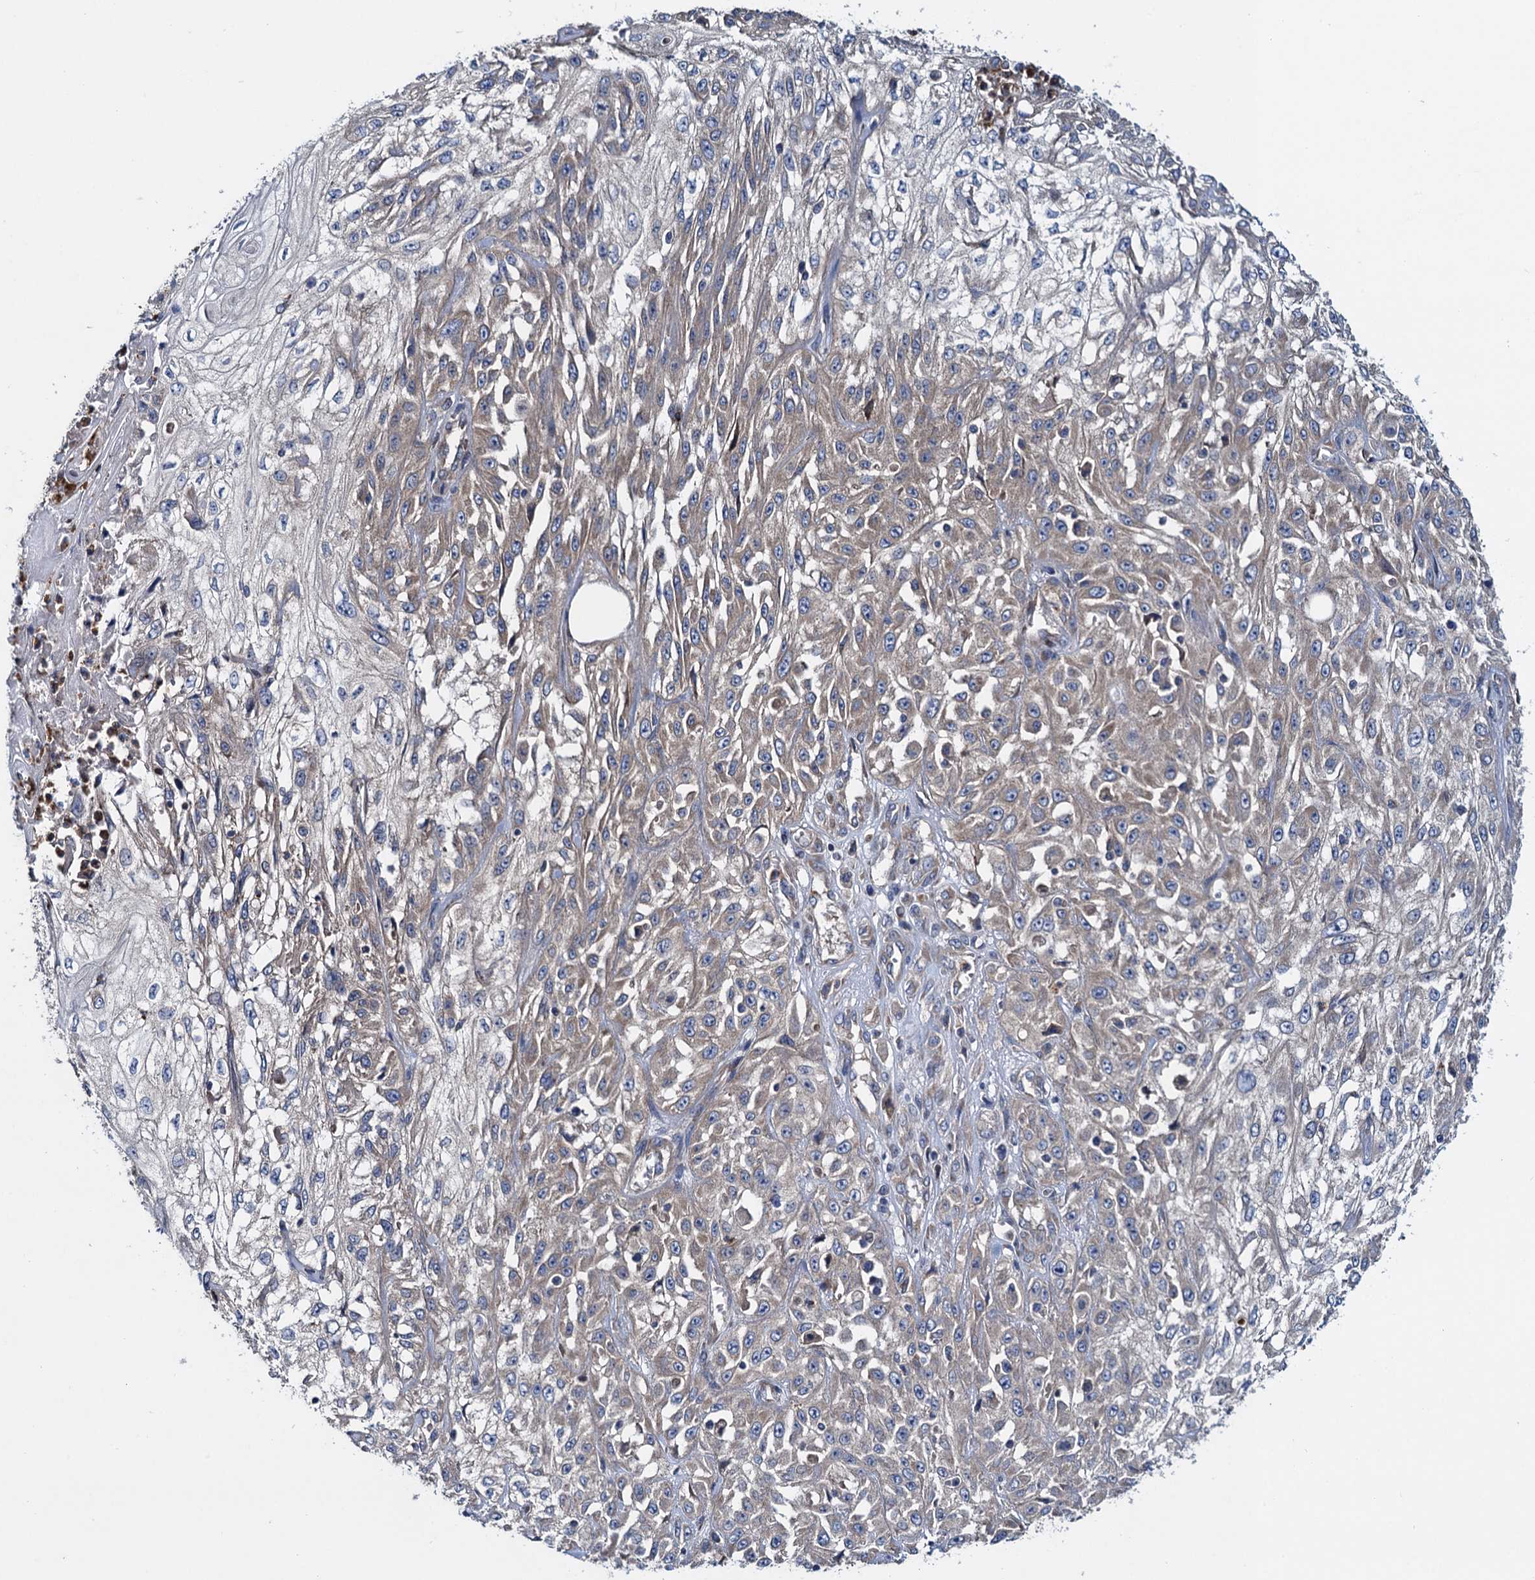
{"staining": {"intensity": "weak", "quantity": ">75%", "location": "cytoplasmic/membranous"}, "tissue": "skin cancer", "cell_type": "Tumor cells", "image_type": "cancer", "snomed": [{"axis": "morphology", "description": "Squamous cell carcinoma, NOS"}, {"axis": "morphology", "description": "Squamous cell carcinoma, metastatic, NOS"}, {"axis": "topography", "description": "Skin"}, {"axis": "topography", "description": "Lymph node"}], "caption": "This is an image of immunohistochemistry staining of skin cancer, which shows weak staining in the cytoplasmic/membranous of tumor cells.", "gene": "ADCY9", "patient": {"sex": "male", "age": 75}}